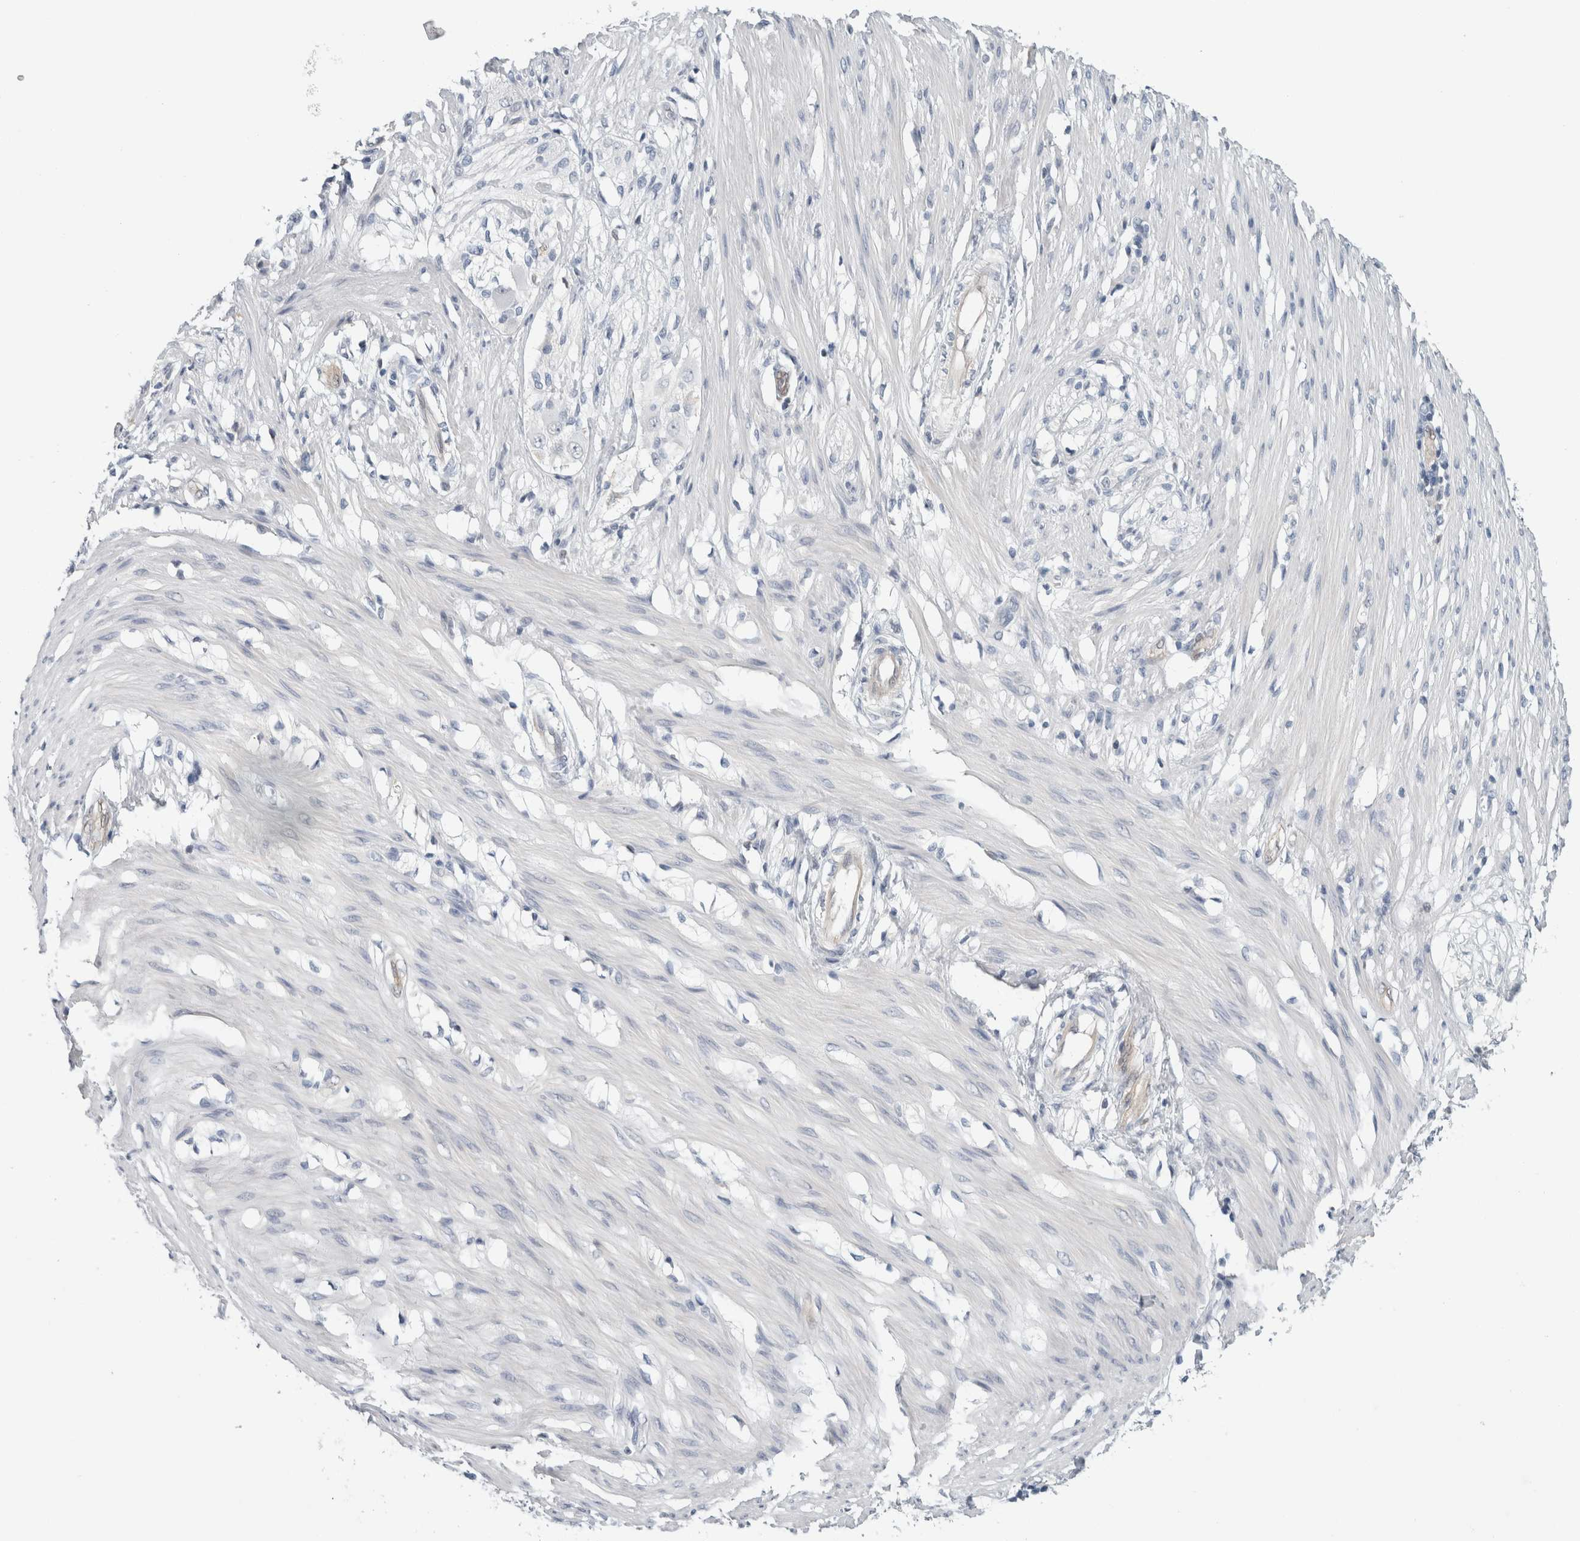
{"staining": {"intensity": "negative", "quantity": "none", "location": "none"}, "tissue": "smooth muscle", "cell_type": "Smooth muscle cells", "image_type": "normal", "snomed": [{"axis": "morphology", "description": "Normal tissue, NOS"}, {"axis": "morphology", "description": "Adenocarcinoma, NOS"}, {"axis": "topography", "description": "Smooth muscle"}, {"axis": "topography", "description": "Colon"}], "caption": "A histopathology image of smooth muscle stained for a protein demonstrates no brown staining in smooth muscle cells.", "gene": "CASP6", "patient": {"sex": "male", "age": 14}}